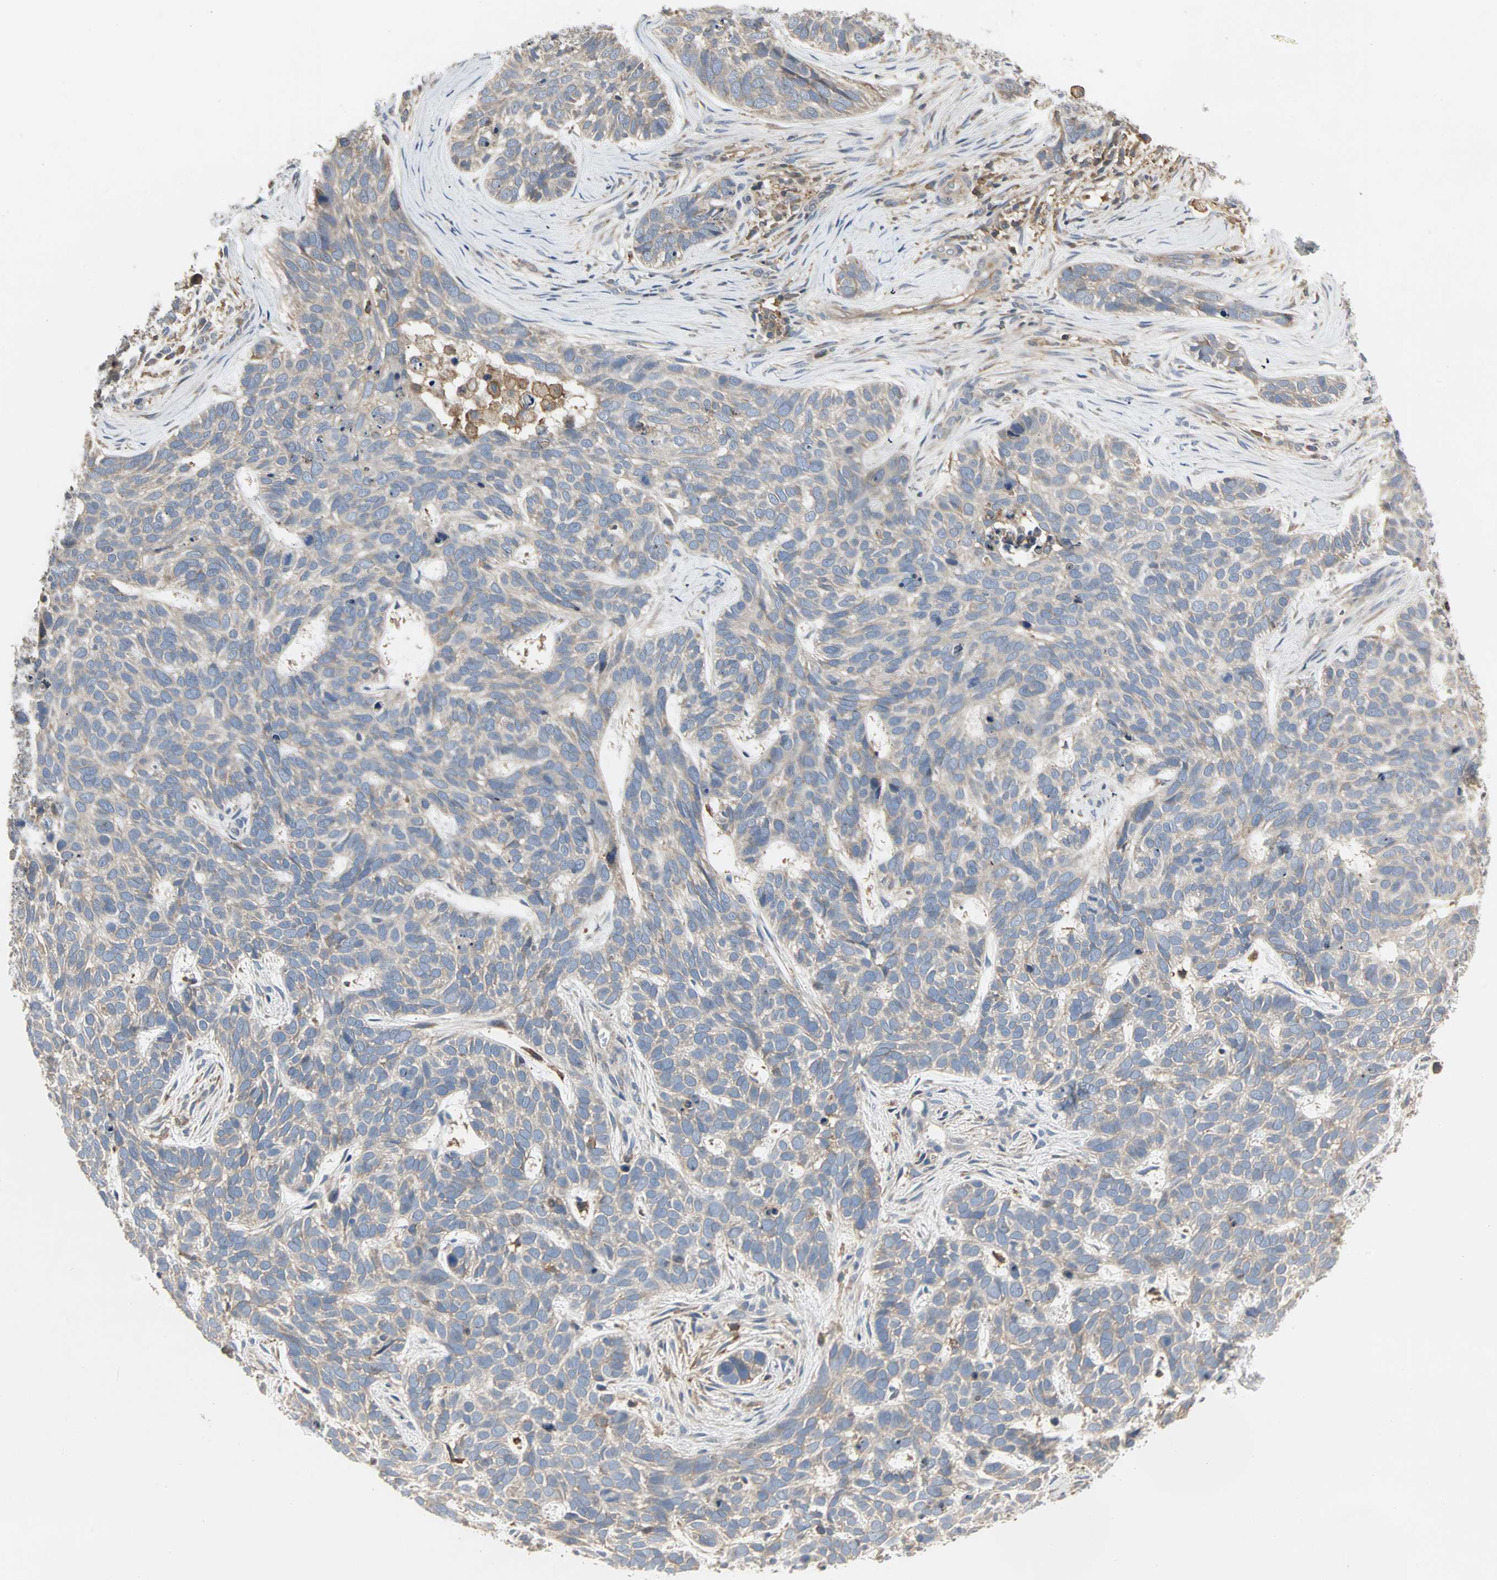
{"staining": {"intensity": "weak", "quantity": ">75%", "location": "cytoplasmic/membranous"}, "tissue": "skin cancer", "cell_type": "Tumor cells", "image_type": "cancer", "snomed": [{"axis": "morphology", "description": "Basal cell carcinoma"}, {"axis": "topography", "description": "Skin"}], "caption": "Immunohistochemistry of human basal cell carcinoma (skin) reveals low levels of weak cytoplasmic/membranous expression in approximately >75% of tumor cells.", "gene": "GNAI2", "patient": {"sex": "male", "age": 87}}